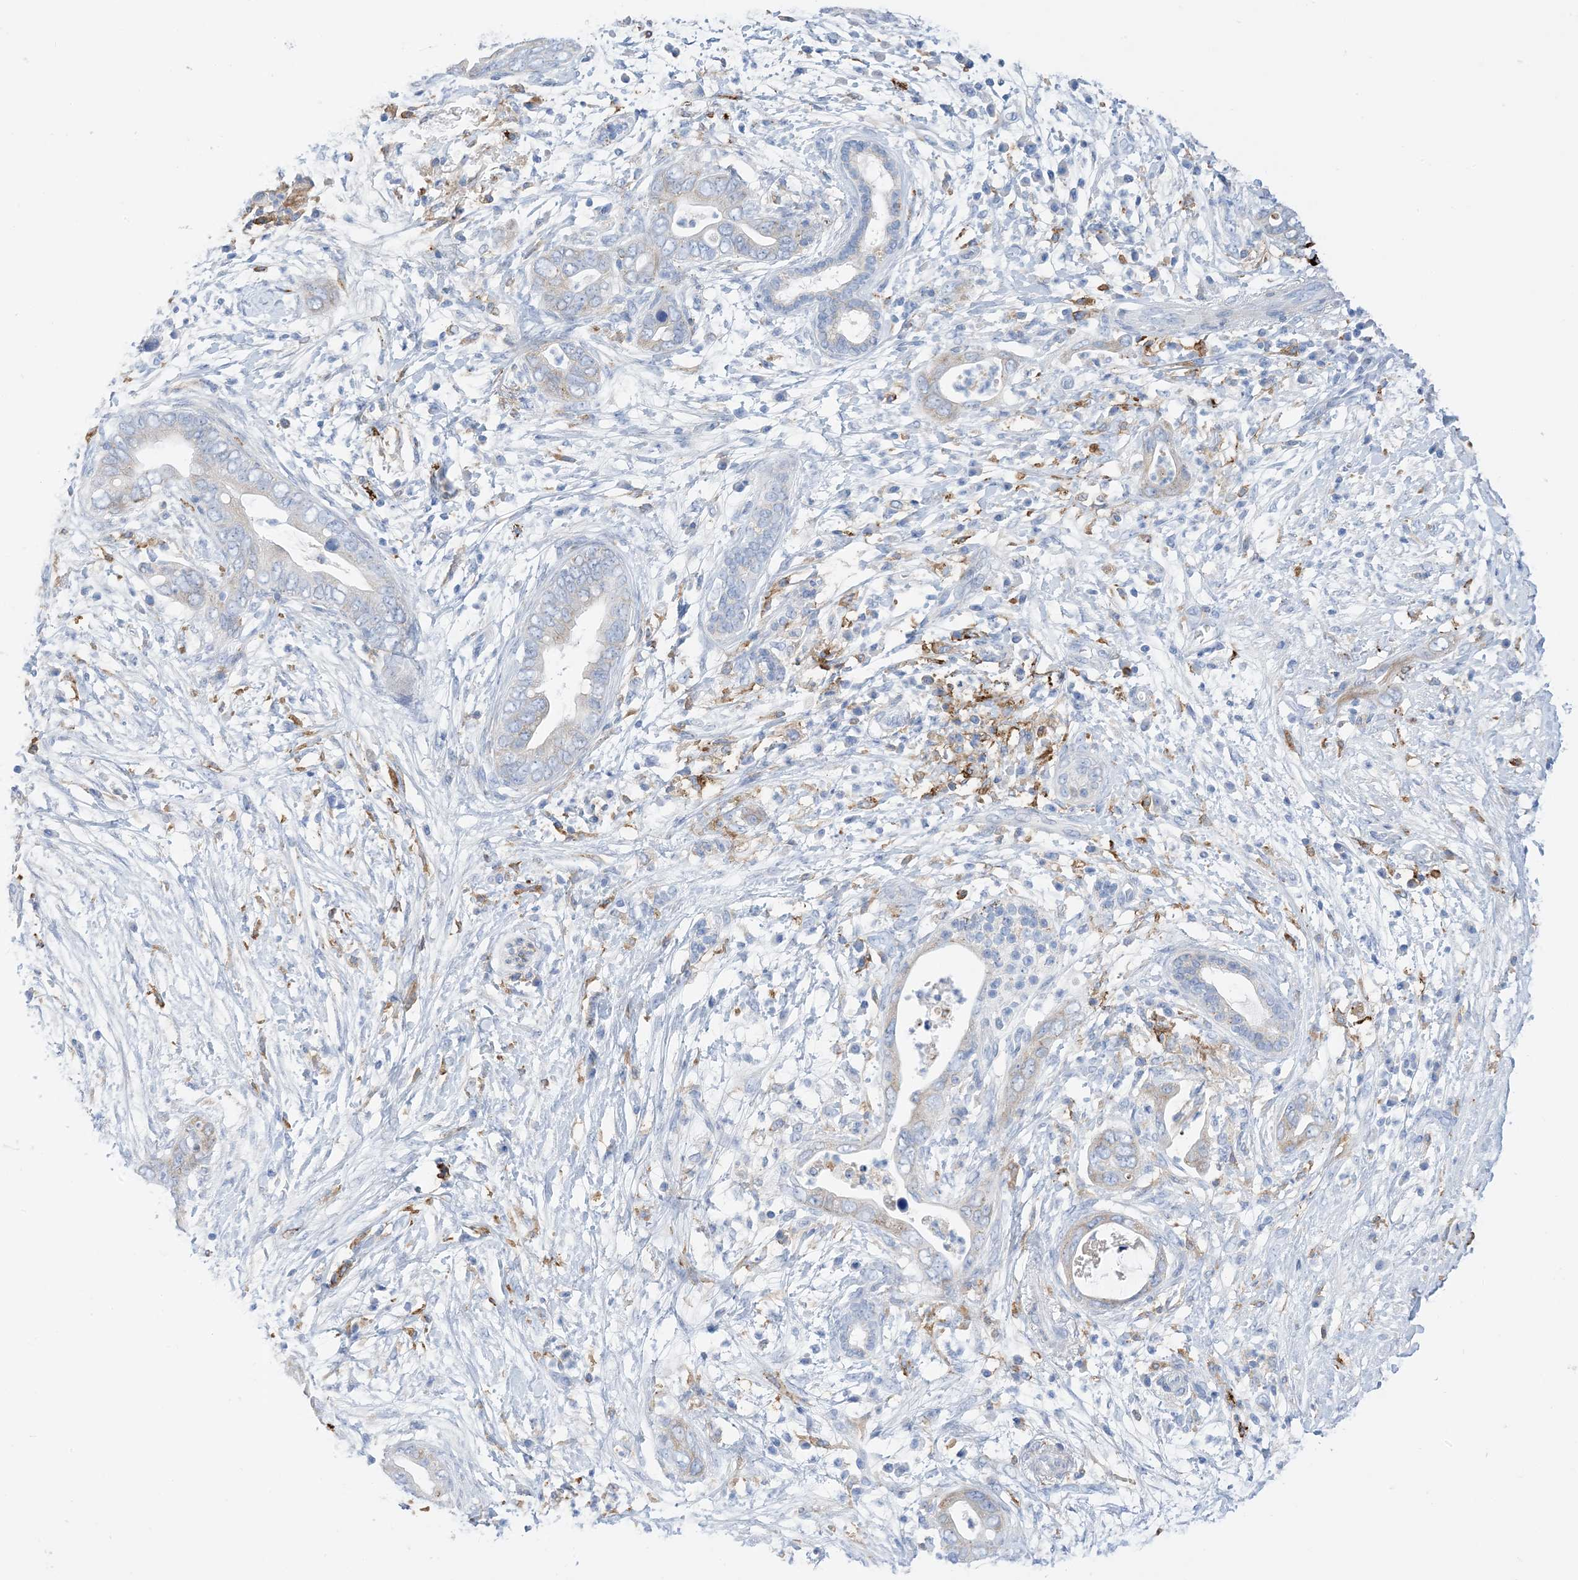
{"staining": {"intensity": "negative", "quantity": "none", "location": "none"}, "tissue": "pancreatic cancer", "cell_type": "Tumor cells", "image_type": "cancer", "snomed": [{"axis": "morphology", "description": "Adenocarcinoma, NOS"}, {"axis": "topography", "description": "Pancreas"}], "caption": "Adenocarcinoma (pancreatic) was stained to show a protein in brown. There is no significant expression in tumor cells.", "gene": "DPH3", "patient": {"sex": "male", "age": 75}}